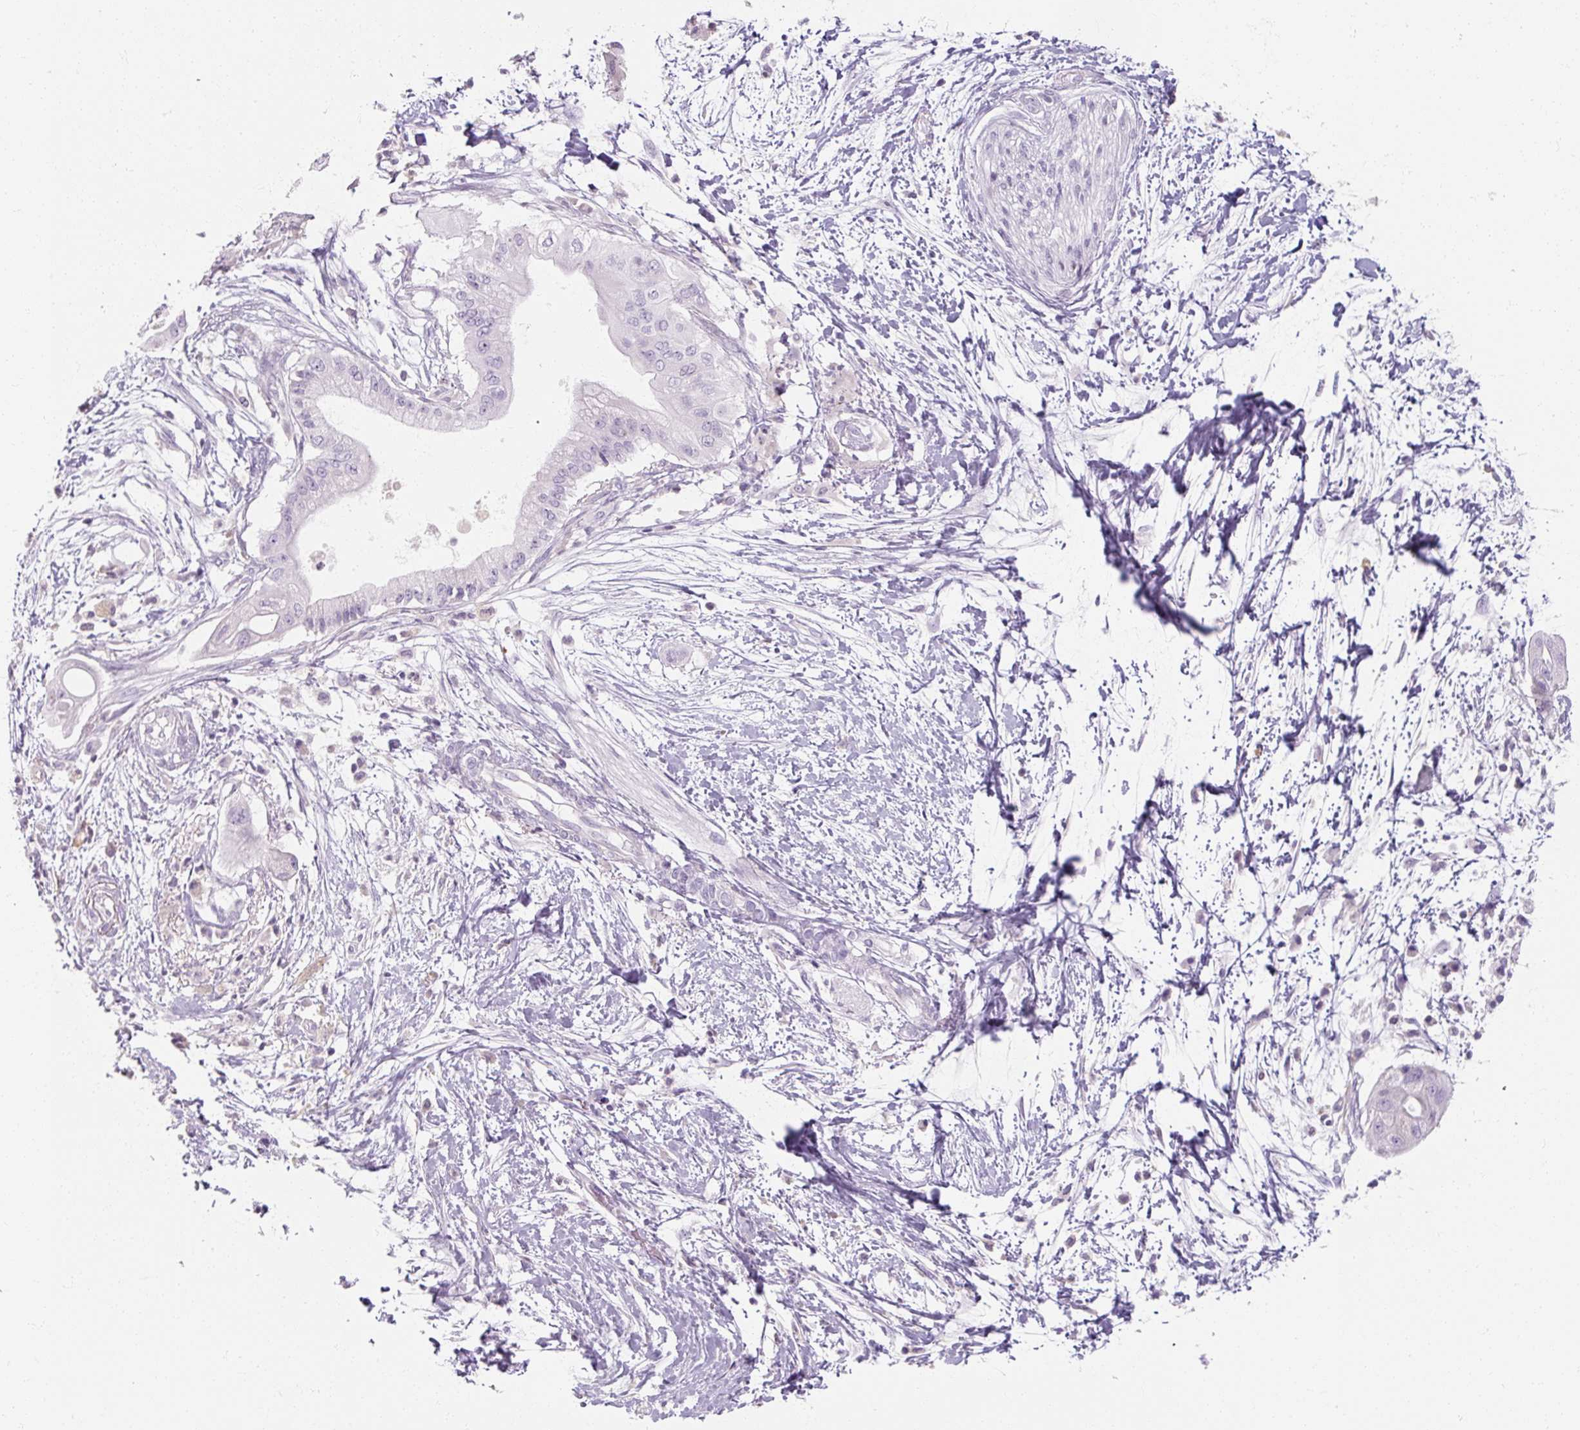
{"staining": {"intensity": "negative", "quantity": "none", "location": "none"}, "tissue": "pancreatic cancer", "cell_type": "Tumor cells", "image_type": "cancer", "snomed": [{"axis": "morphology", "description": "Adenocarcinoma, NOS"}, {"axis": "topography", "description": "Pancreas"}], "caption": "There is no significant expression in tumor cells of pancreatic cancer. (Stains: DAB (3,3'-diaminobenzidine) immunohistochemistry with hematoxylin counter stain, Microscopy: brightfield microscopy at high magnification).", "gene": "NFE2L3", "patient": {"sex": "male", "age": 68}}